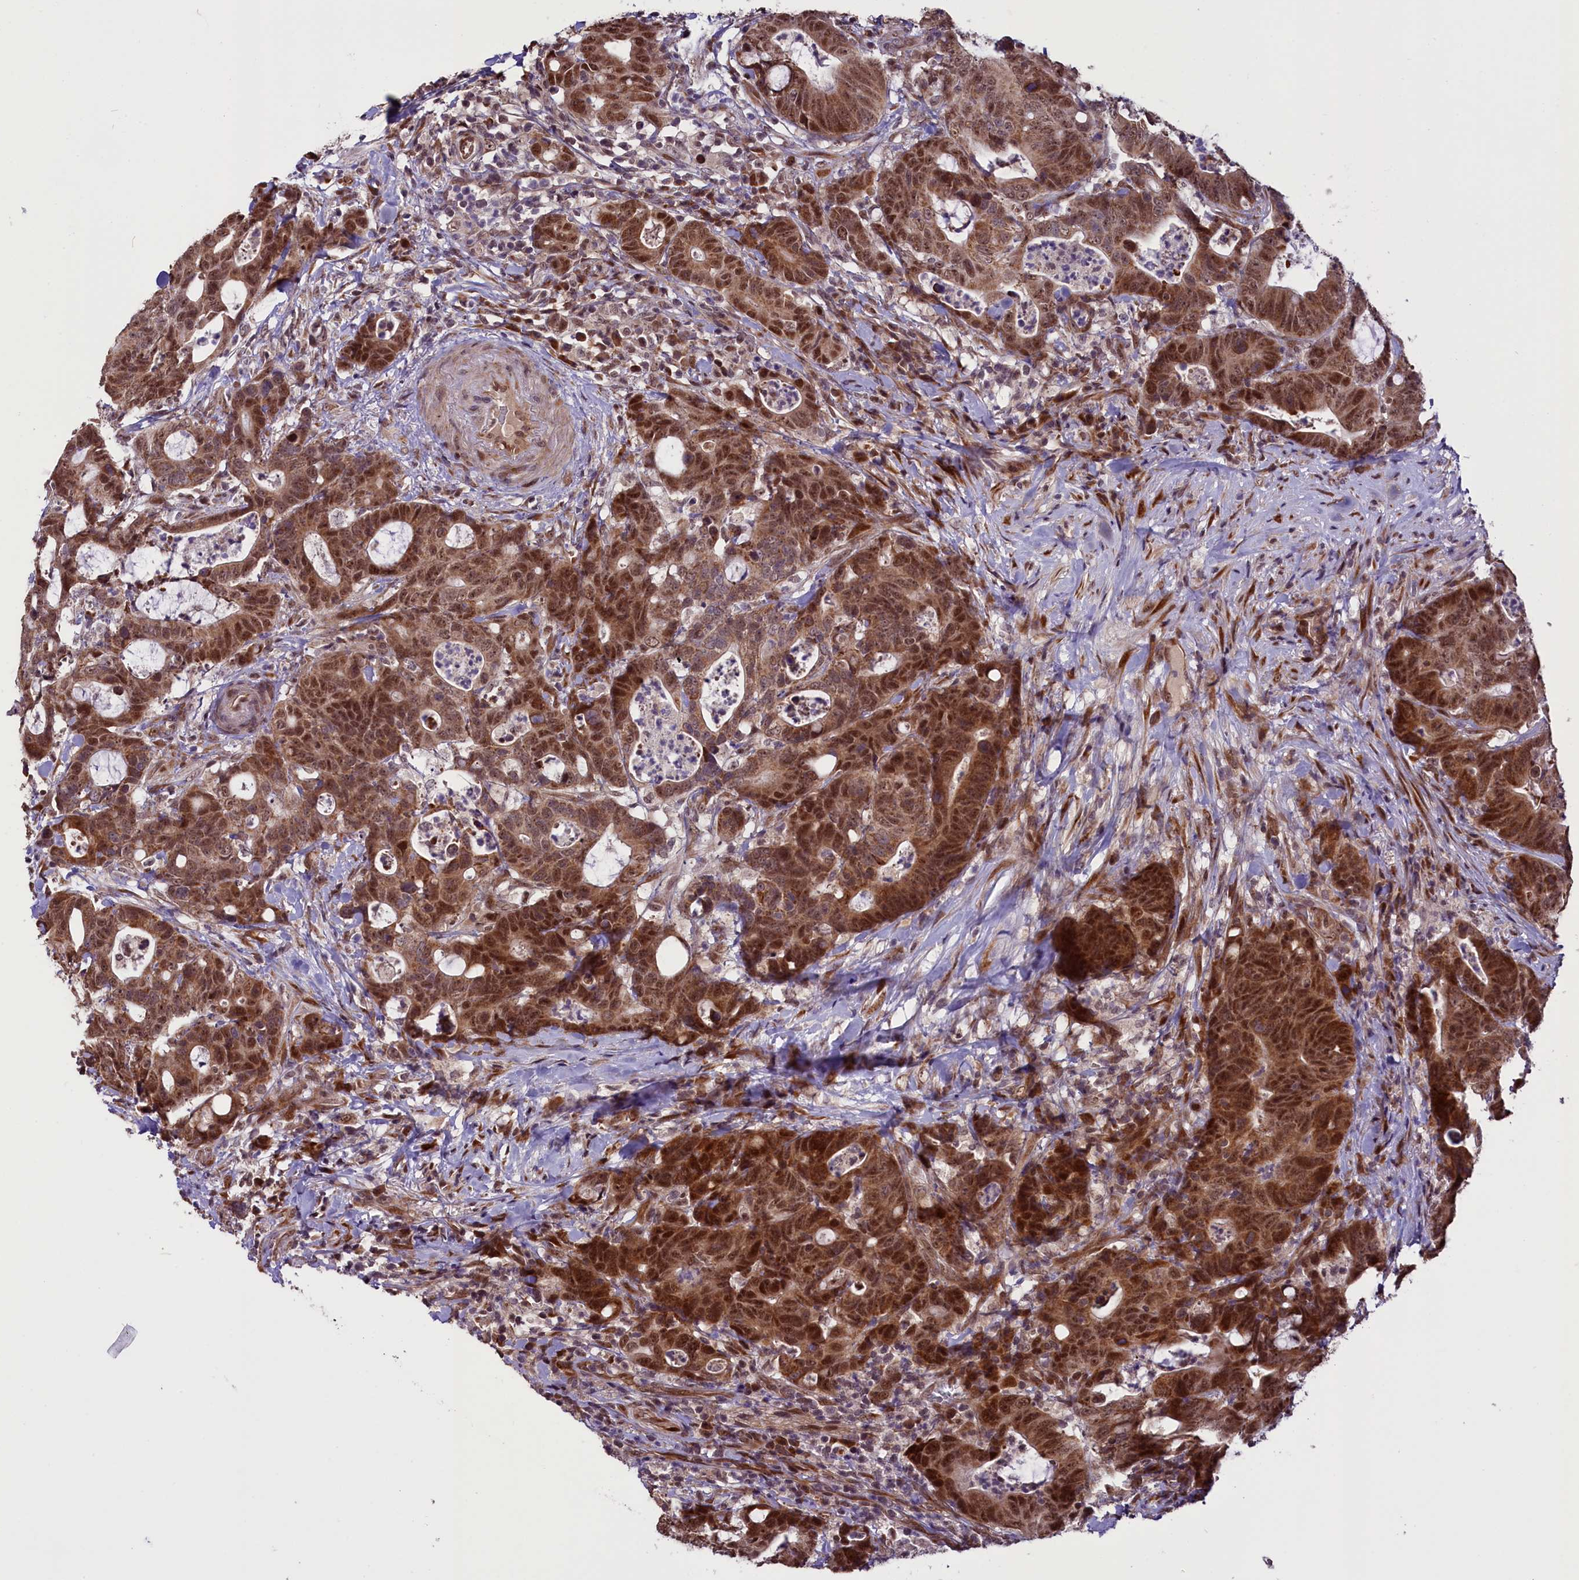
{"staining": {"intensity": "strong", "quantity": ">75%", "location": "cytoplasmic/membranous,nuclear"}, "tissue": "colorectal cancer", "cell_type": "Tumor cells", "image_type": "cancer", "snomed": [{"axis": "morphology", "description": "Adenocarcinoma, NOS"}, {"axis": "topography", "description": "Colon"}], "caption": "Colorectal adenocarcinoma was stained to show a protein in brown. There is high levels of strong cytoplasmic/membranous and nuclear expression in about >75% of tumor cells.", "gene": "RPUSD2", "patient": {"sex": "female", "age": 82}}